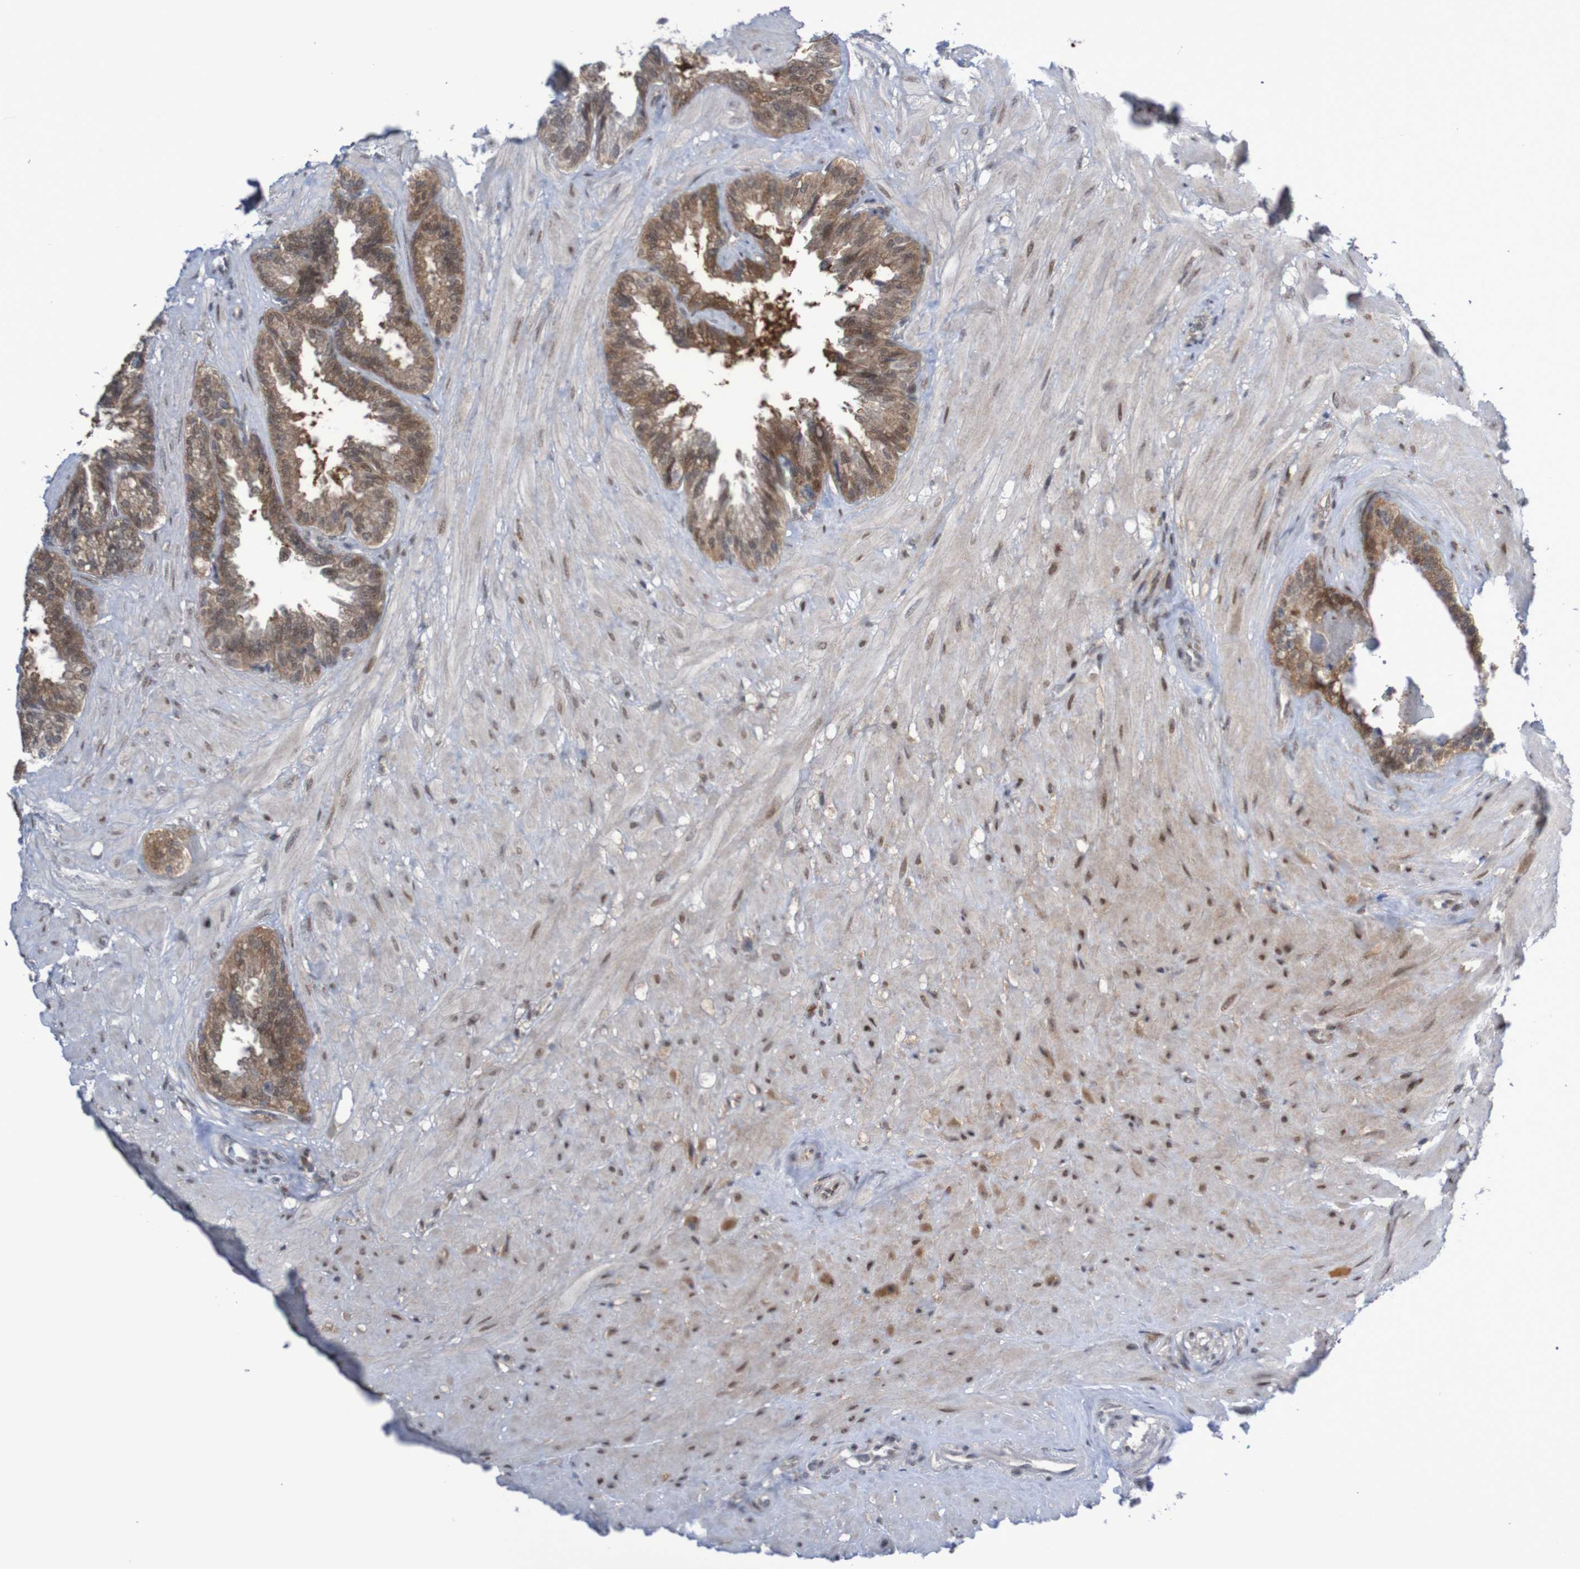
{"staining": {"intensity": "moderate", "quantity": ">75%", "location": "cytoplasmic/membranous,nuclear"}, "tissue": "seminal vesicle", "cell_type": "Glandular cells", "image_type": "normal", "snomed": [{"axis": "morphology", "description": "Normal tissue, NOS"}, {"axis": "topography", "description": "Seminal veicle"}], "caption": "DAB immunohistochemical staining of unremarkable human seminal vesicle reveals moderate cytoplasmic/membranous,nuclear protein positivity in about >75% of glandular cells.", "gene": "ITLN1", "patient": {"sex": "male", "age": 46}}